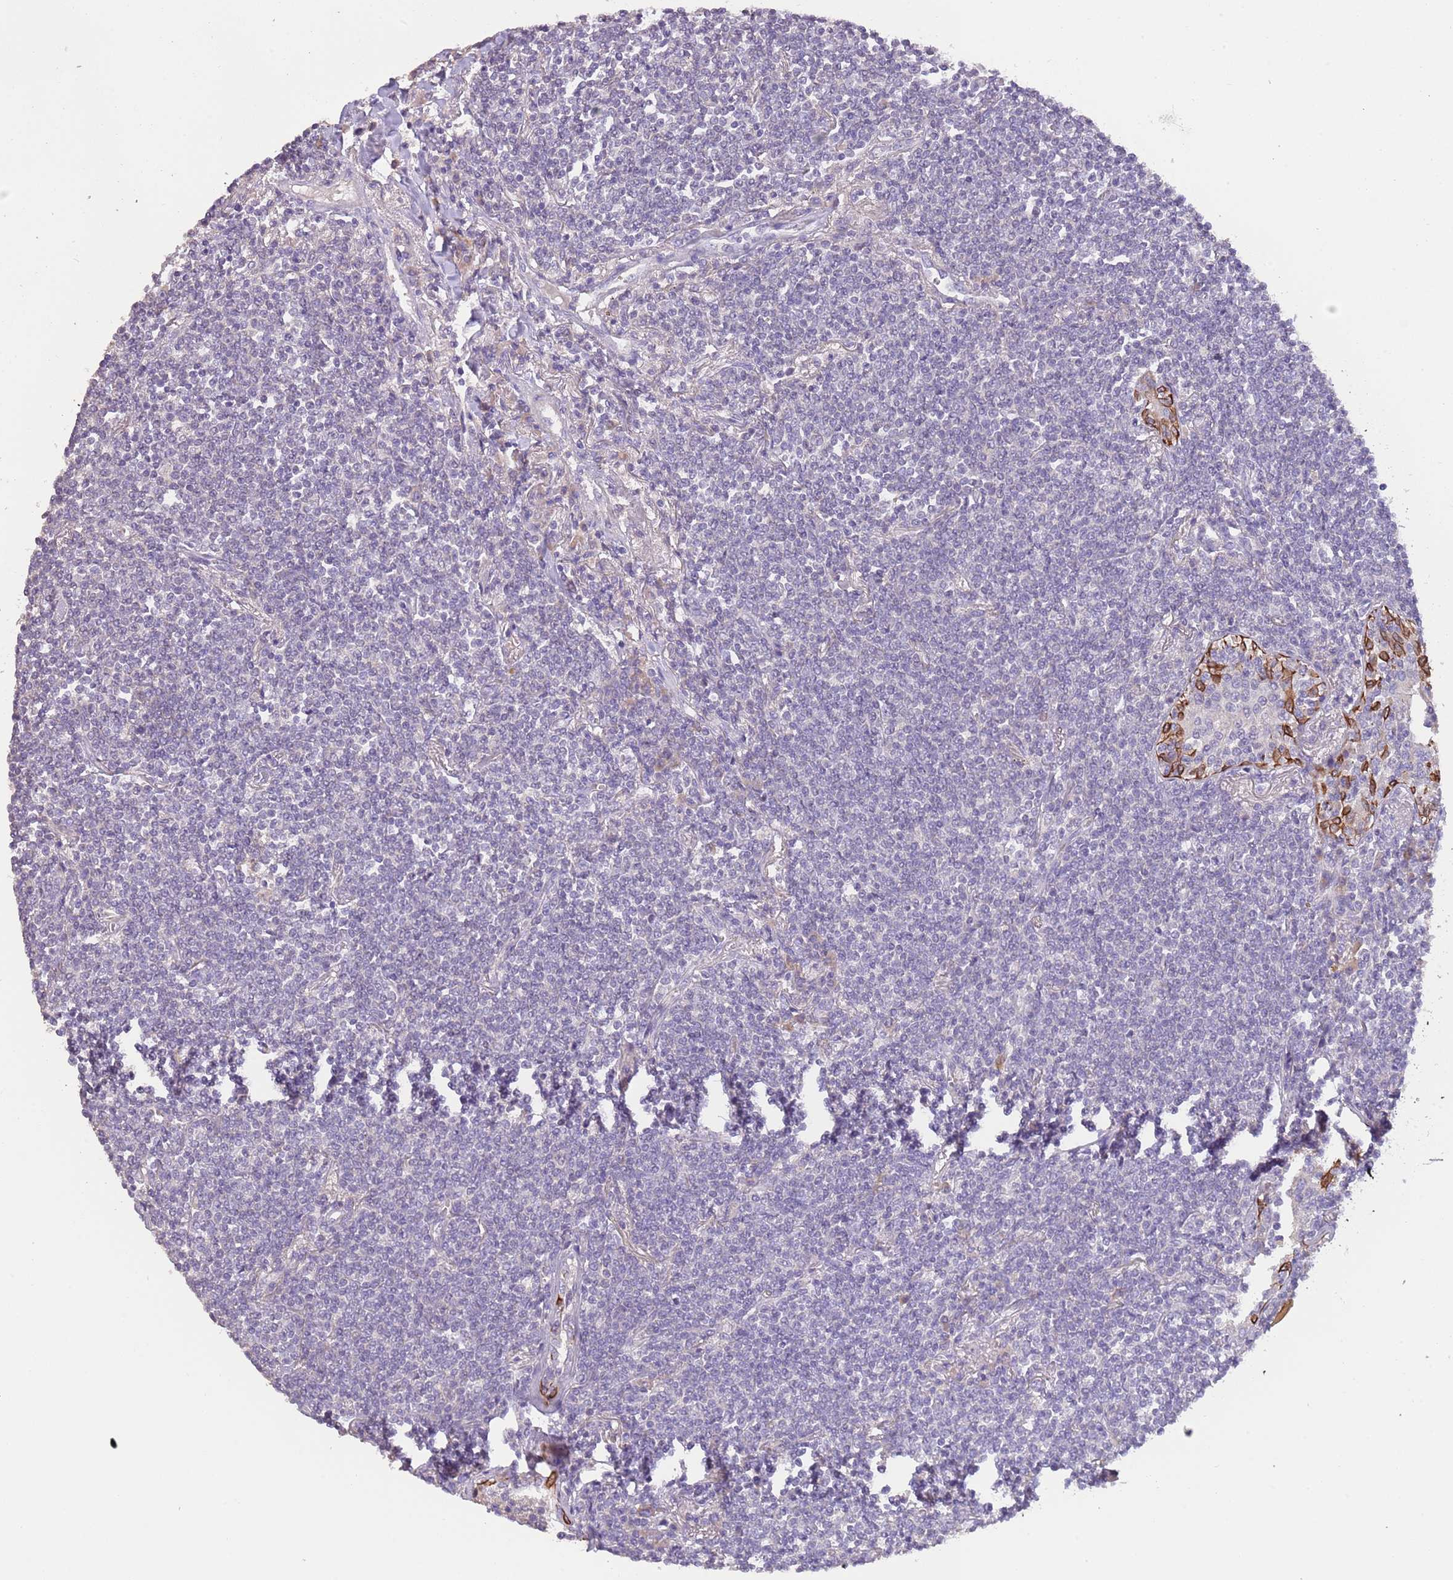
{"staining": {"intensity": "negative", "quantity": "none", "location": "none"}, "tissue": "lymphoma", "cell_type": "Tumor cells", "image_type": "cancer", "snomed": [{"axis": "morphology", "description": "Malignant lymphoma, non-Hodgkin's type, Low grade"}, {"axis": "topography", "description": "Lung"}], "caption": "Lymphoma was stained to show a protein in brown. There is no significant staining in tumor cells.", "gene": "ZNF658", "patient": {"sex": "female", "age": 71}}